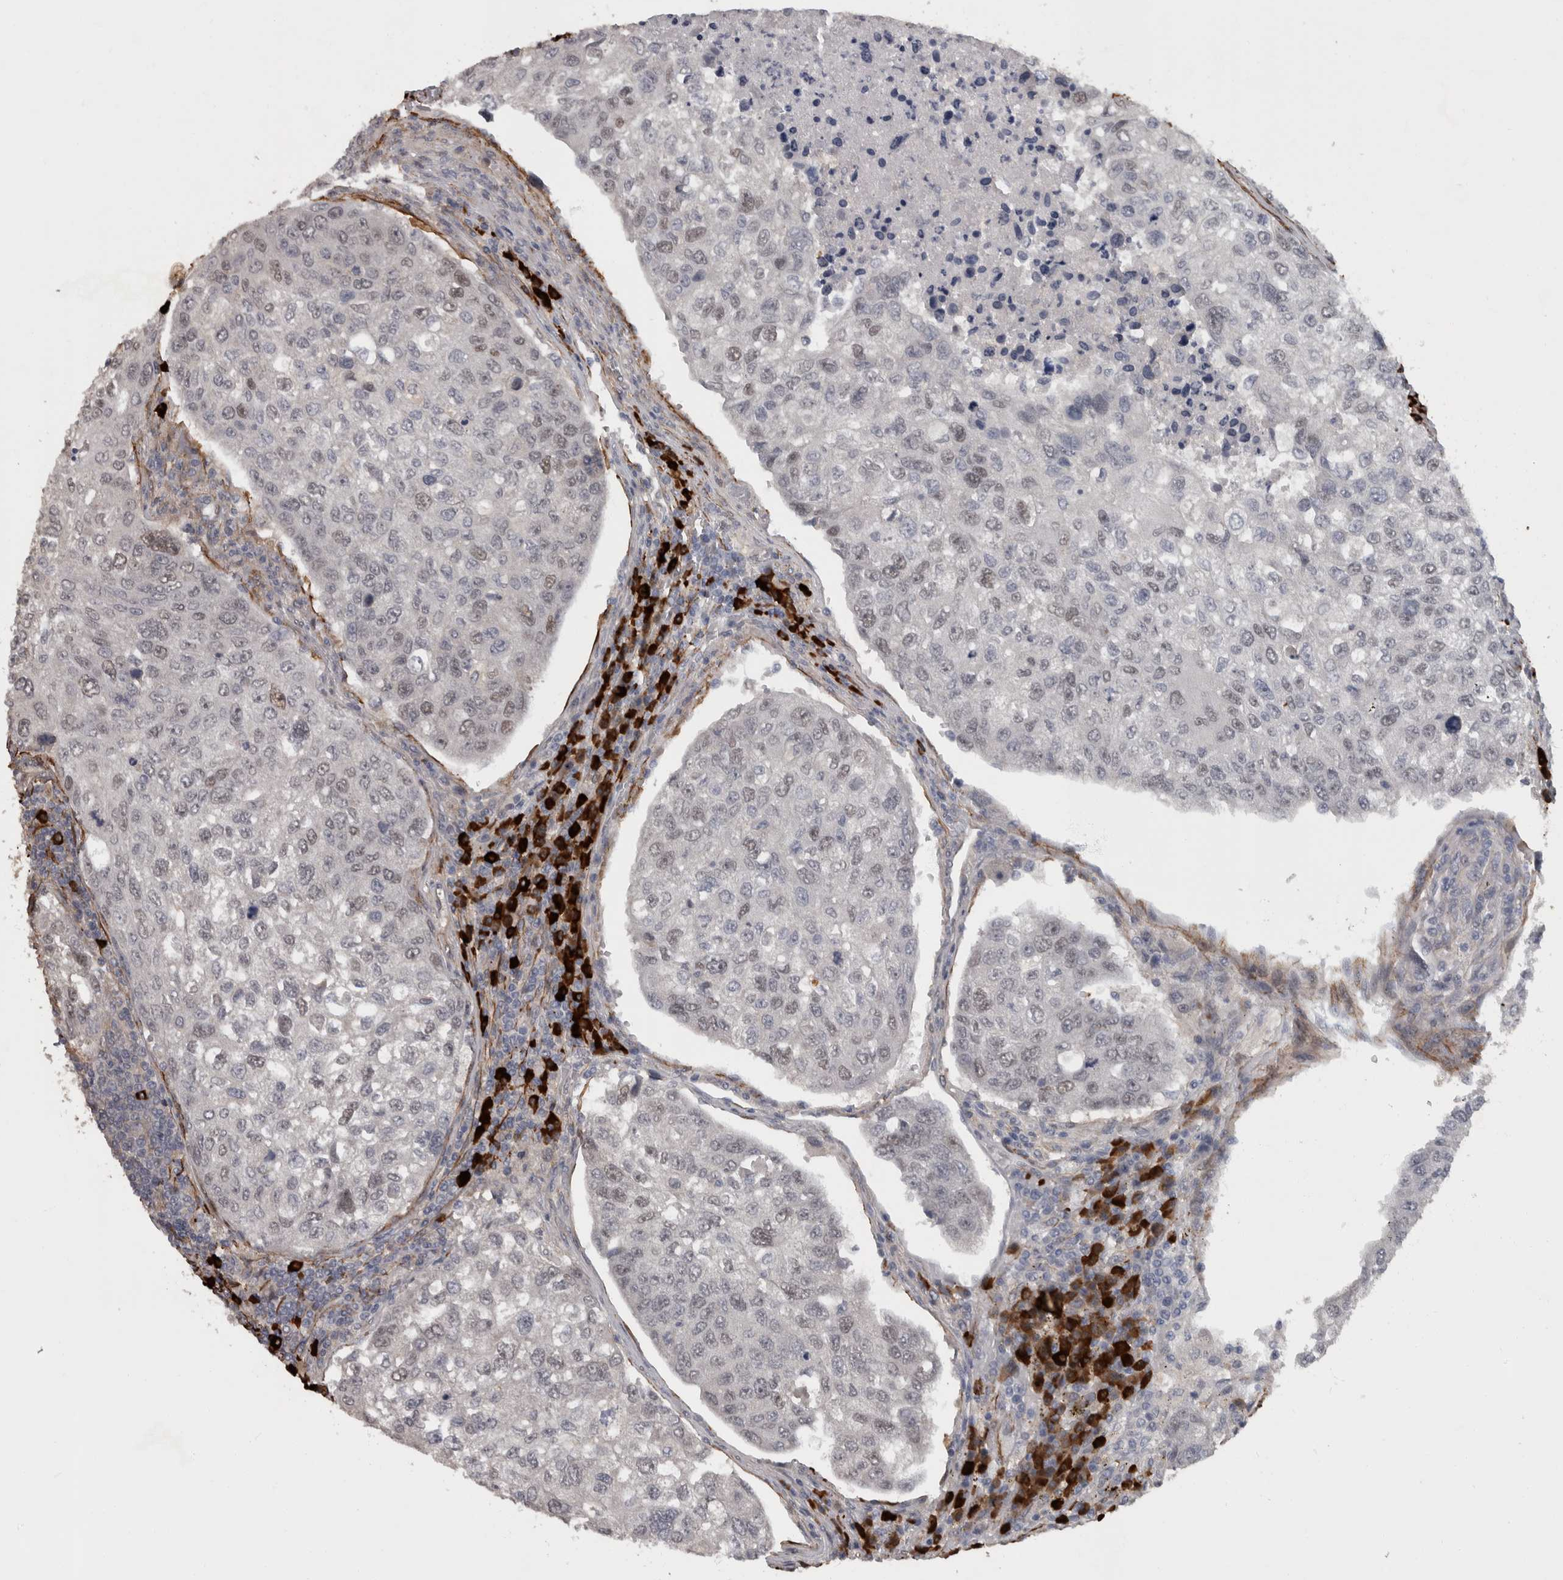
{"staining": {"intensity": "weak", "quantity": "<25%", "location": "nuclear"}, "tissue": "urothelial cancer", "cell_type": "Tumor cells", "image_type": "cancer", "snomed": [{"axis": "morphology", "description": "Urothelial carcinoma, High grade"}, {"axis": "topography", "description": "Lymph node"}, {"axis": "topography", "description": "Urinary bladder"}], "caption": "High magnification brightfield microscopy of urothelial cancer stained with DAB (3,3'-diaminobenzidine) (brown) and counterstained with hematoxylin (blue): tumor cells show no significant expression.", "gene": "MASTL", "patient": {"sex": "male", "age": 51}}